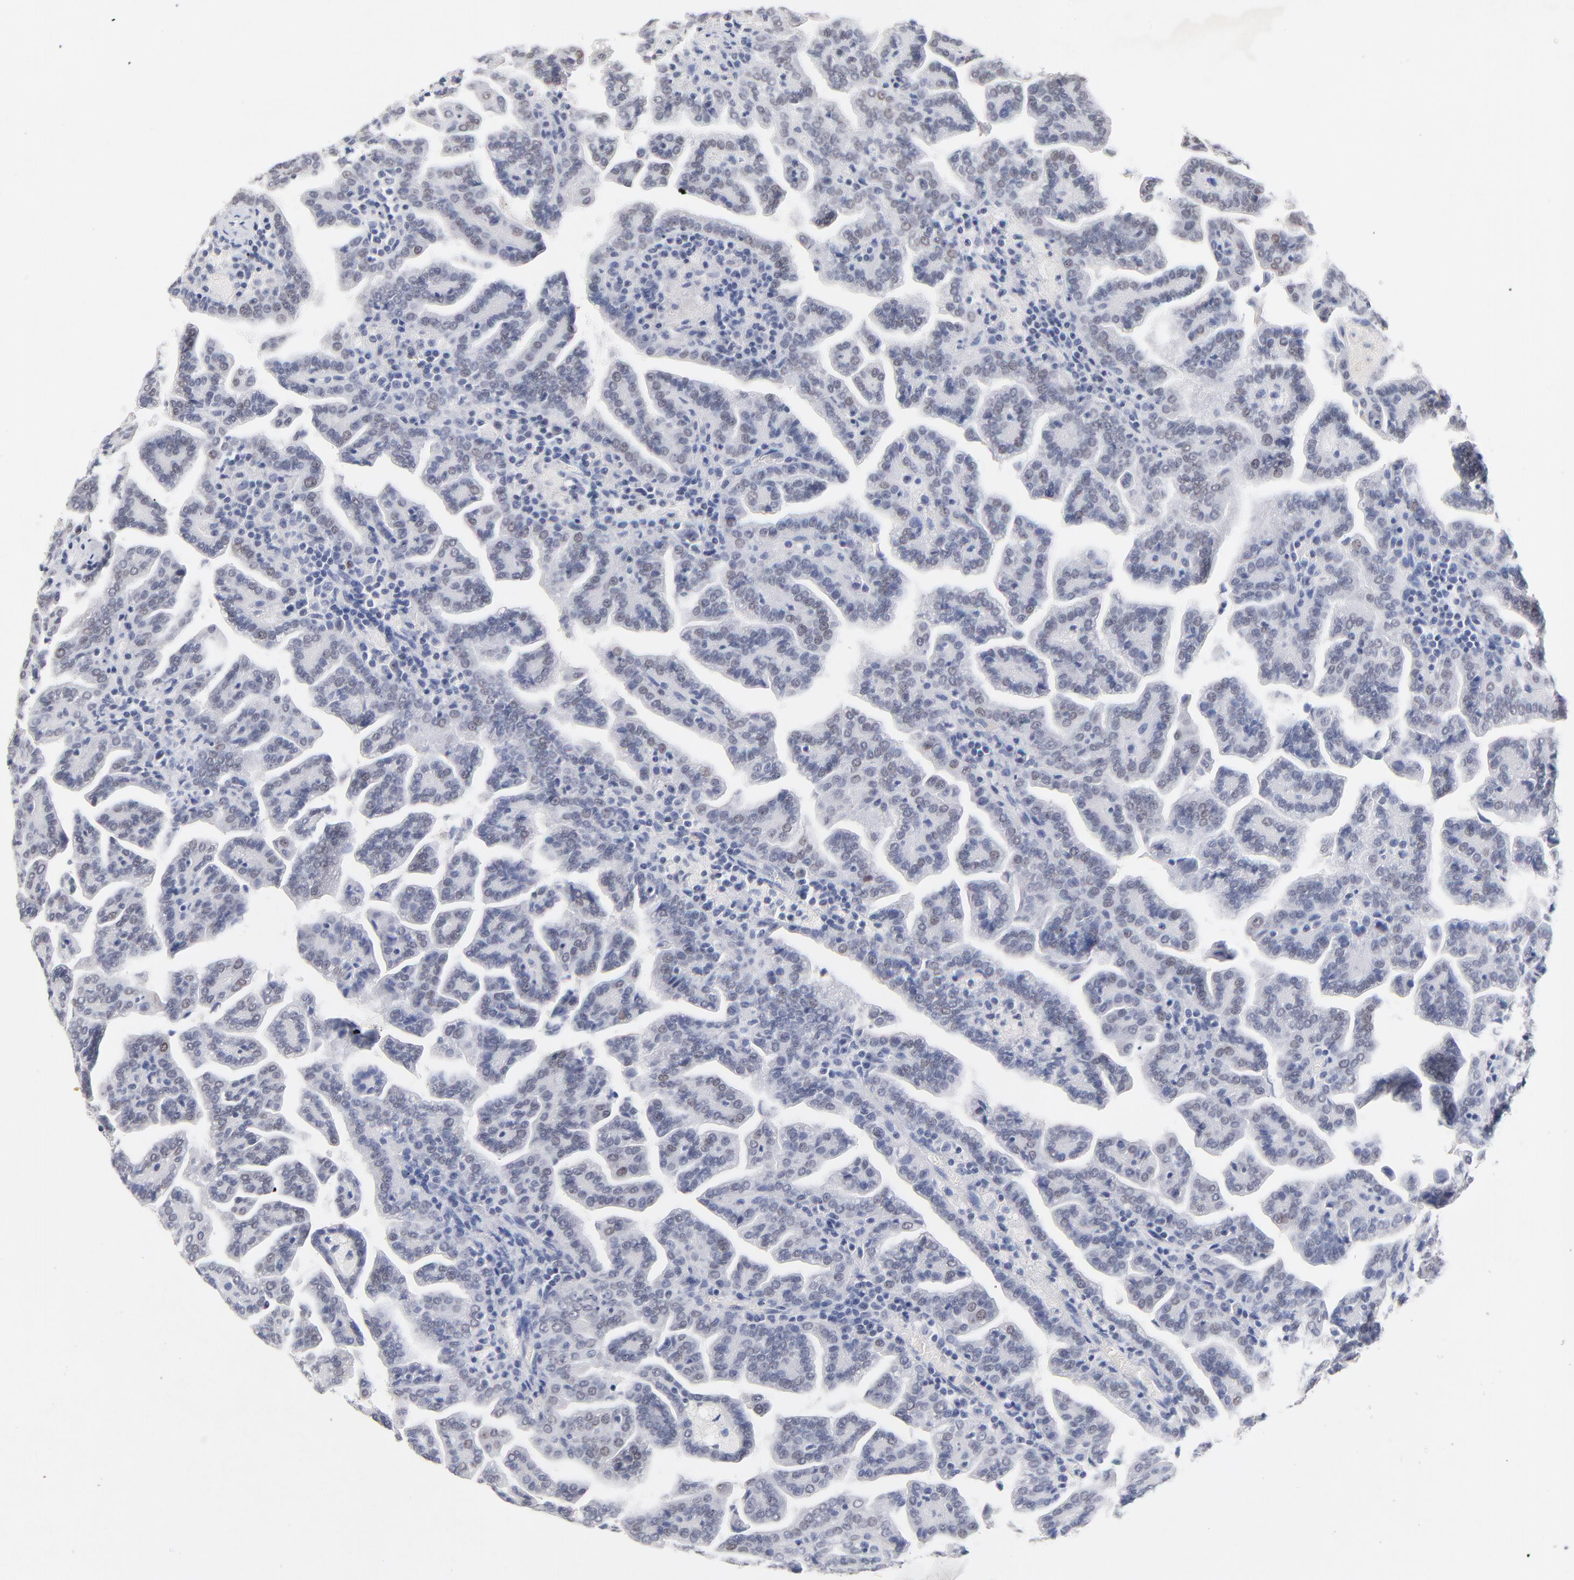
{"staining": {"intensity": "weak", "quantity": "25%-75%", "location": "nuclear"}, "tissue": "renal cancer", "cell_type": "Tumor cells", "image_type": "cancer", "snomed": [{"axis": "morphology", "description": "Adenocarcinoma, NOS"}, {"axis": "topography", "description": "Kidney"}], "caption": "Adenocarcinoma (renal) was stained to show a protein in brown. There is low levels of weak nuclear positivity in approximately 25%-75% of tumor cells.", "gene": "ORC2", "patient": {"sex": "male", "age": 61}}